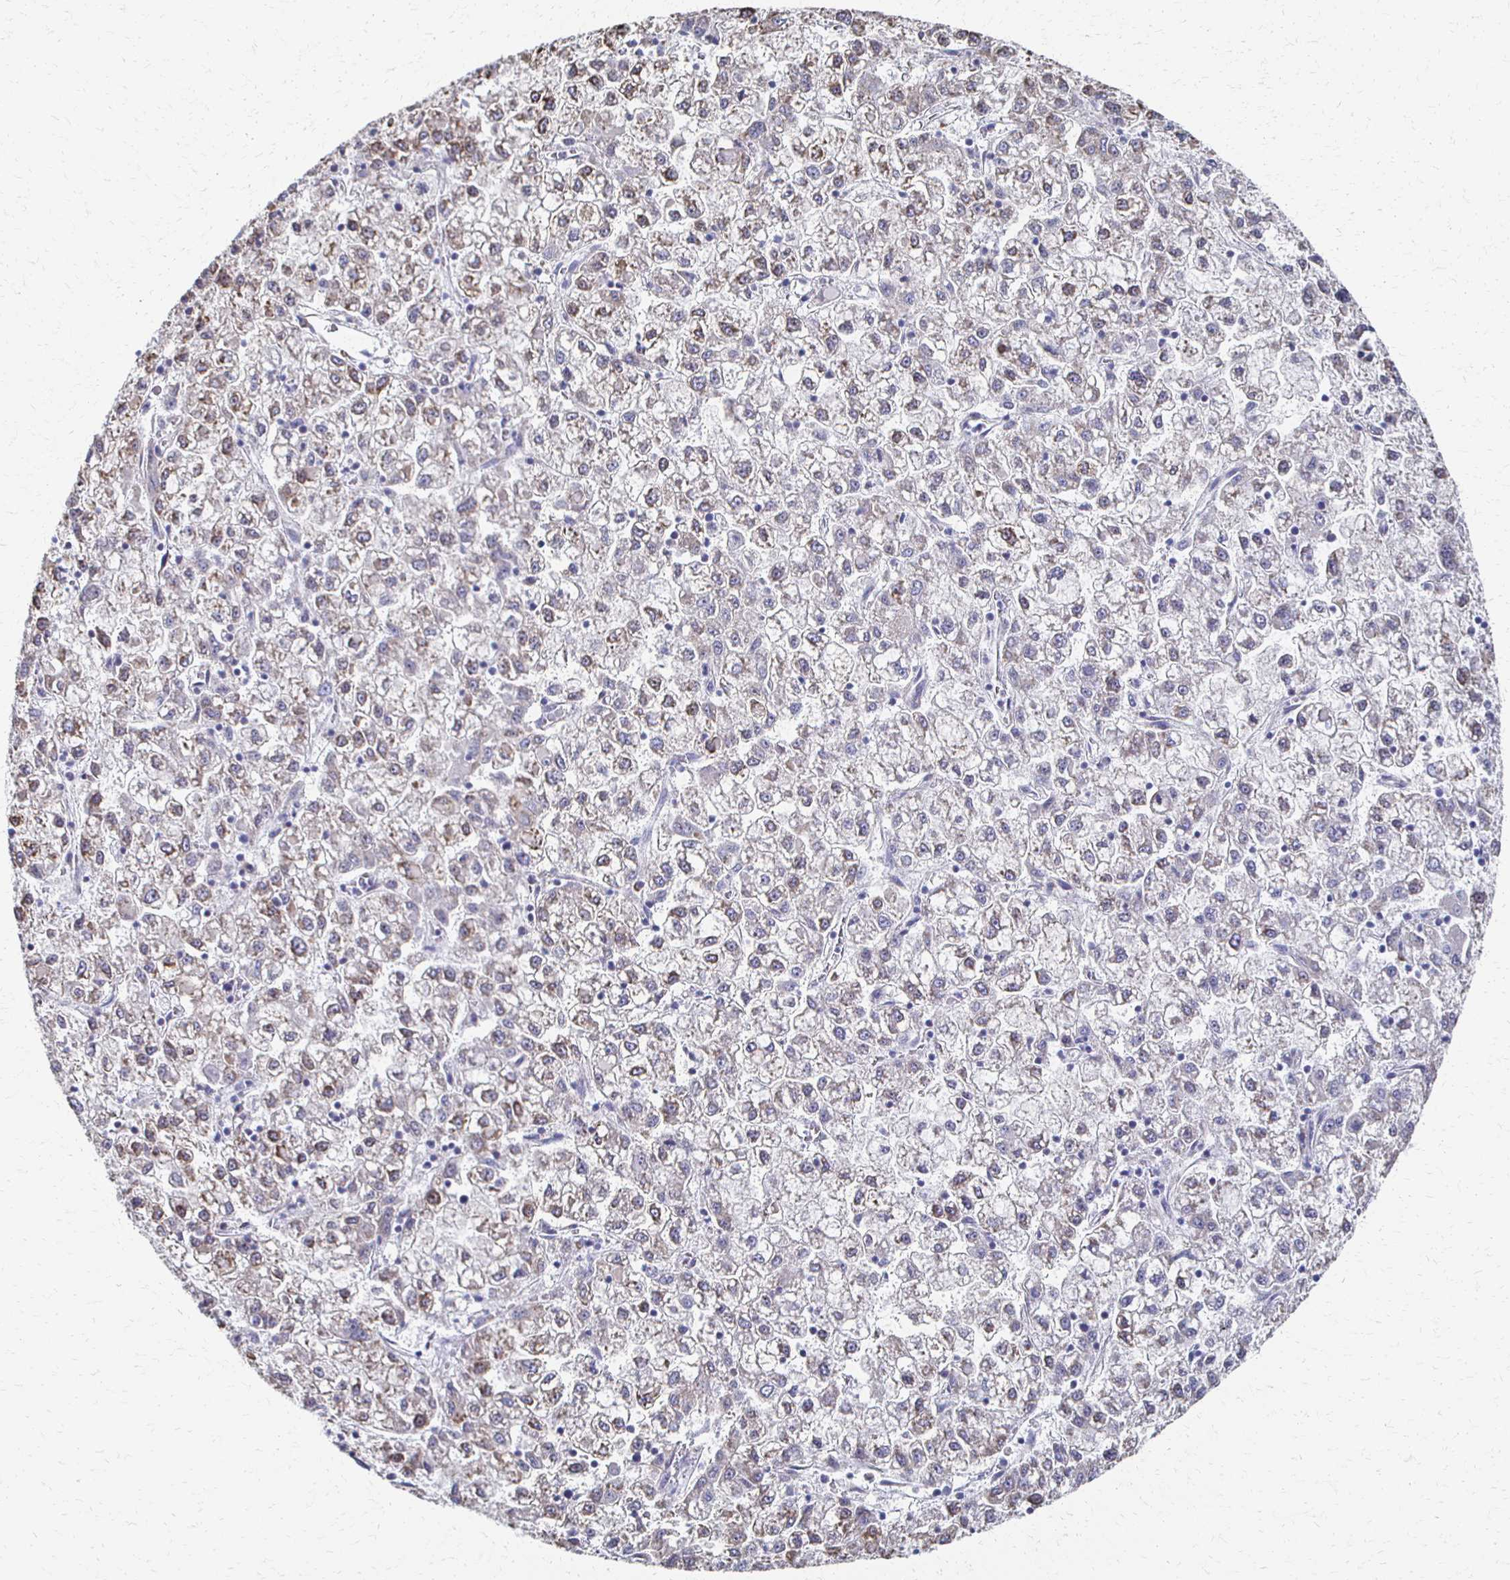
{"staining": {"intensity": "weak", "quantity": "<25%", "location": "cytoplasmic/membranous"}, "tissue": "liver cancer", "cell_type": "Tumor cells", "image_type": "cancer", "snomed": [{"axis": "morphology", "description": "Carcinoma, Hepatocellular, NOS"}, {"axis": "topography", "description": "Liver"}], "caption": "DAB (3,3'-diaminobenzidine) immunohistochemical staining of human liver hepatocellular carcinoma displays no significant staining in tumor cells.", "gene": "ATP1A3", "patient": {"sex": "male", "age": 40}}